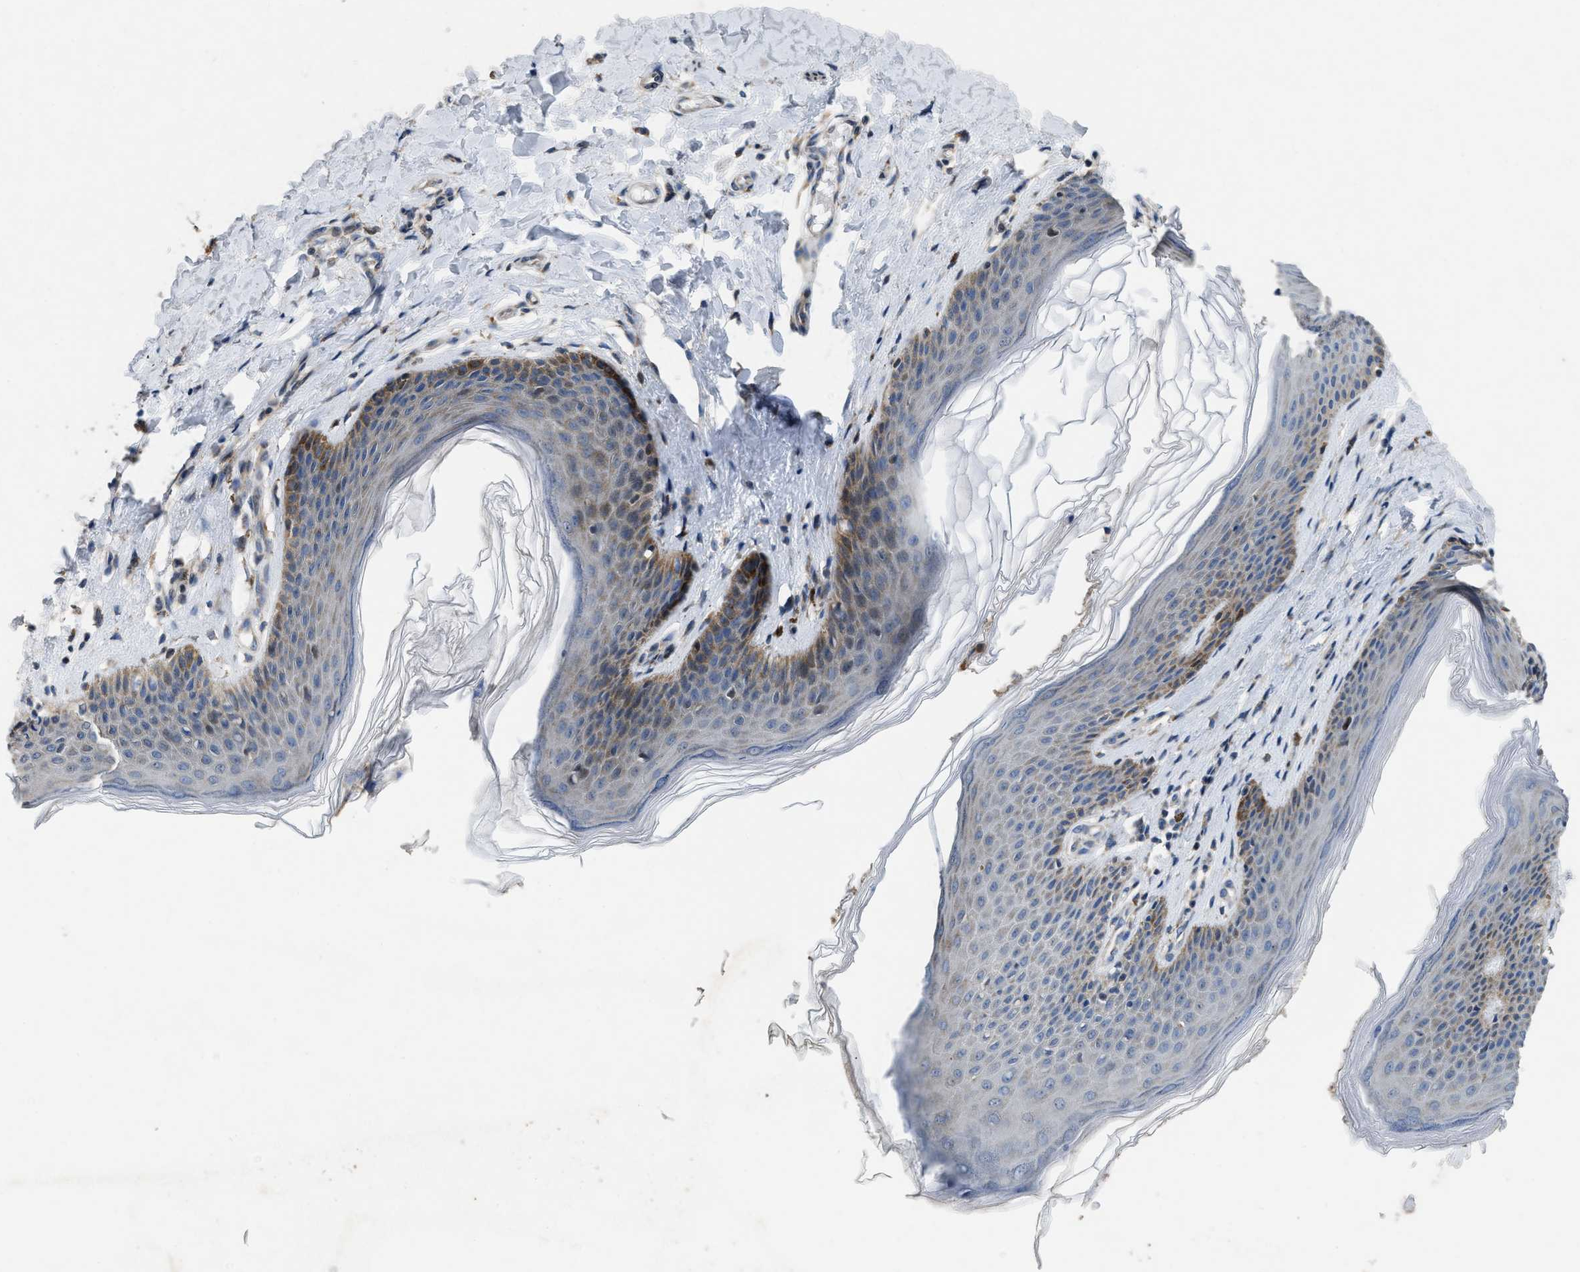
{"staining": {"intensity": "moderate", "quantity": "25%-75%", "location": "cytoplasmic/membranous"}, "tissue": "skin", "cell_type": "Epidermal cells", "image_type": "normal", "snomed": [{"axis": "morphology", "description": "Normal tissue, NOS"}, {"axis": "topography", "description": "Vulva"}], "caption": "Normal skin reveals moderate cytoplasmic/membranous expression in approximately 25%-75% of epidermal cells, visualized by immunohistochemistry. The staining was performed using DAB to visualize the protein expression in brown, while the nuclei were stained in blue with hematoxylin (Magnification: 20x).", "gene": "TMEM150A", "patient": {"sex": "female", "age": 66}}